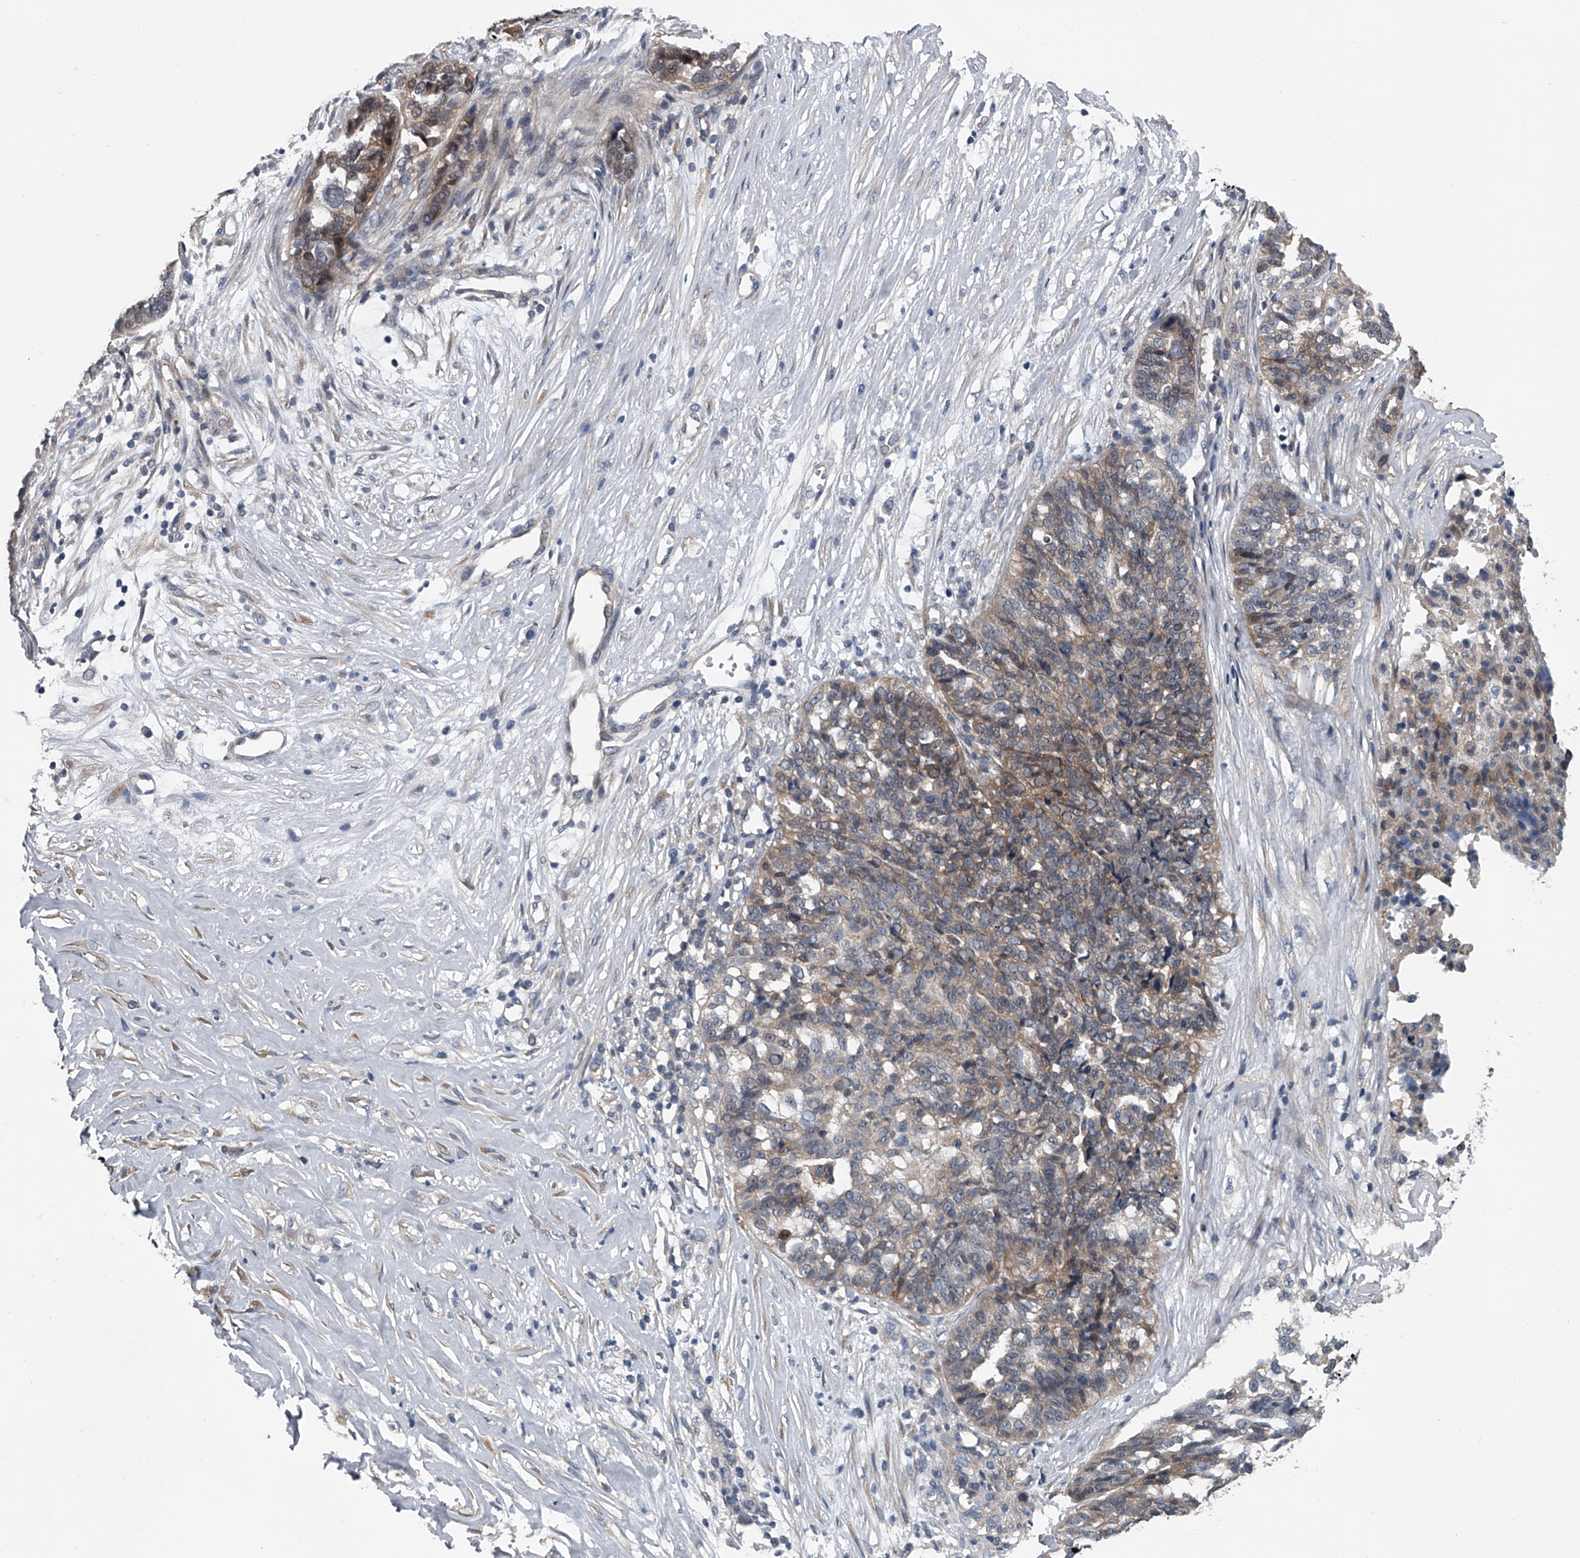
{"staining": {"intensity": "weak", "quantity": ">75%", "location": "cytoplasmic/membranous"}, "tissue": "ovarian cancer", "cell_type": "Tumor cells", "image_type": "cancer", "snomed": [{"axis": "morphology", "description": "Cystadenocarcinoma, serous, NOS"}, {"axis": "topography", "description": "Ovary"}], "caption": "Weak cytoplasmic/membranous positivity for a protein is appreciated in approximately >75% of tumor cells of serous cystadenocarcinoma (ovarian) using immunohistochemistry (IHC).", "gene": "PPP2R5D", "patient": {"sex": "female", "age": 59}}